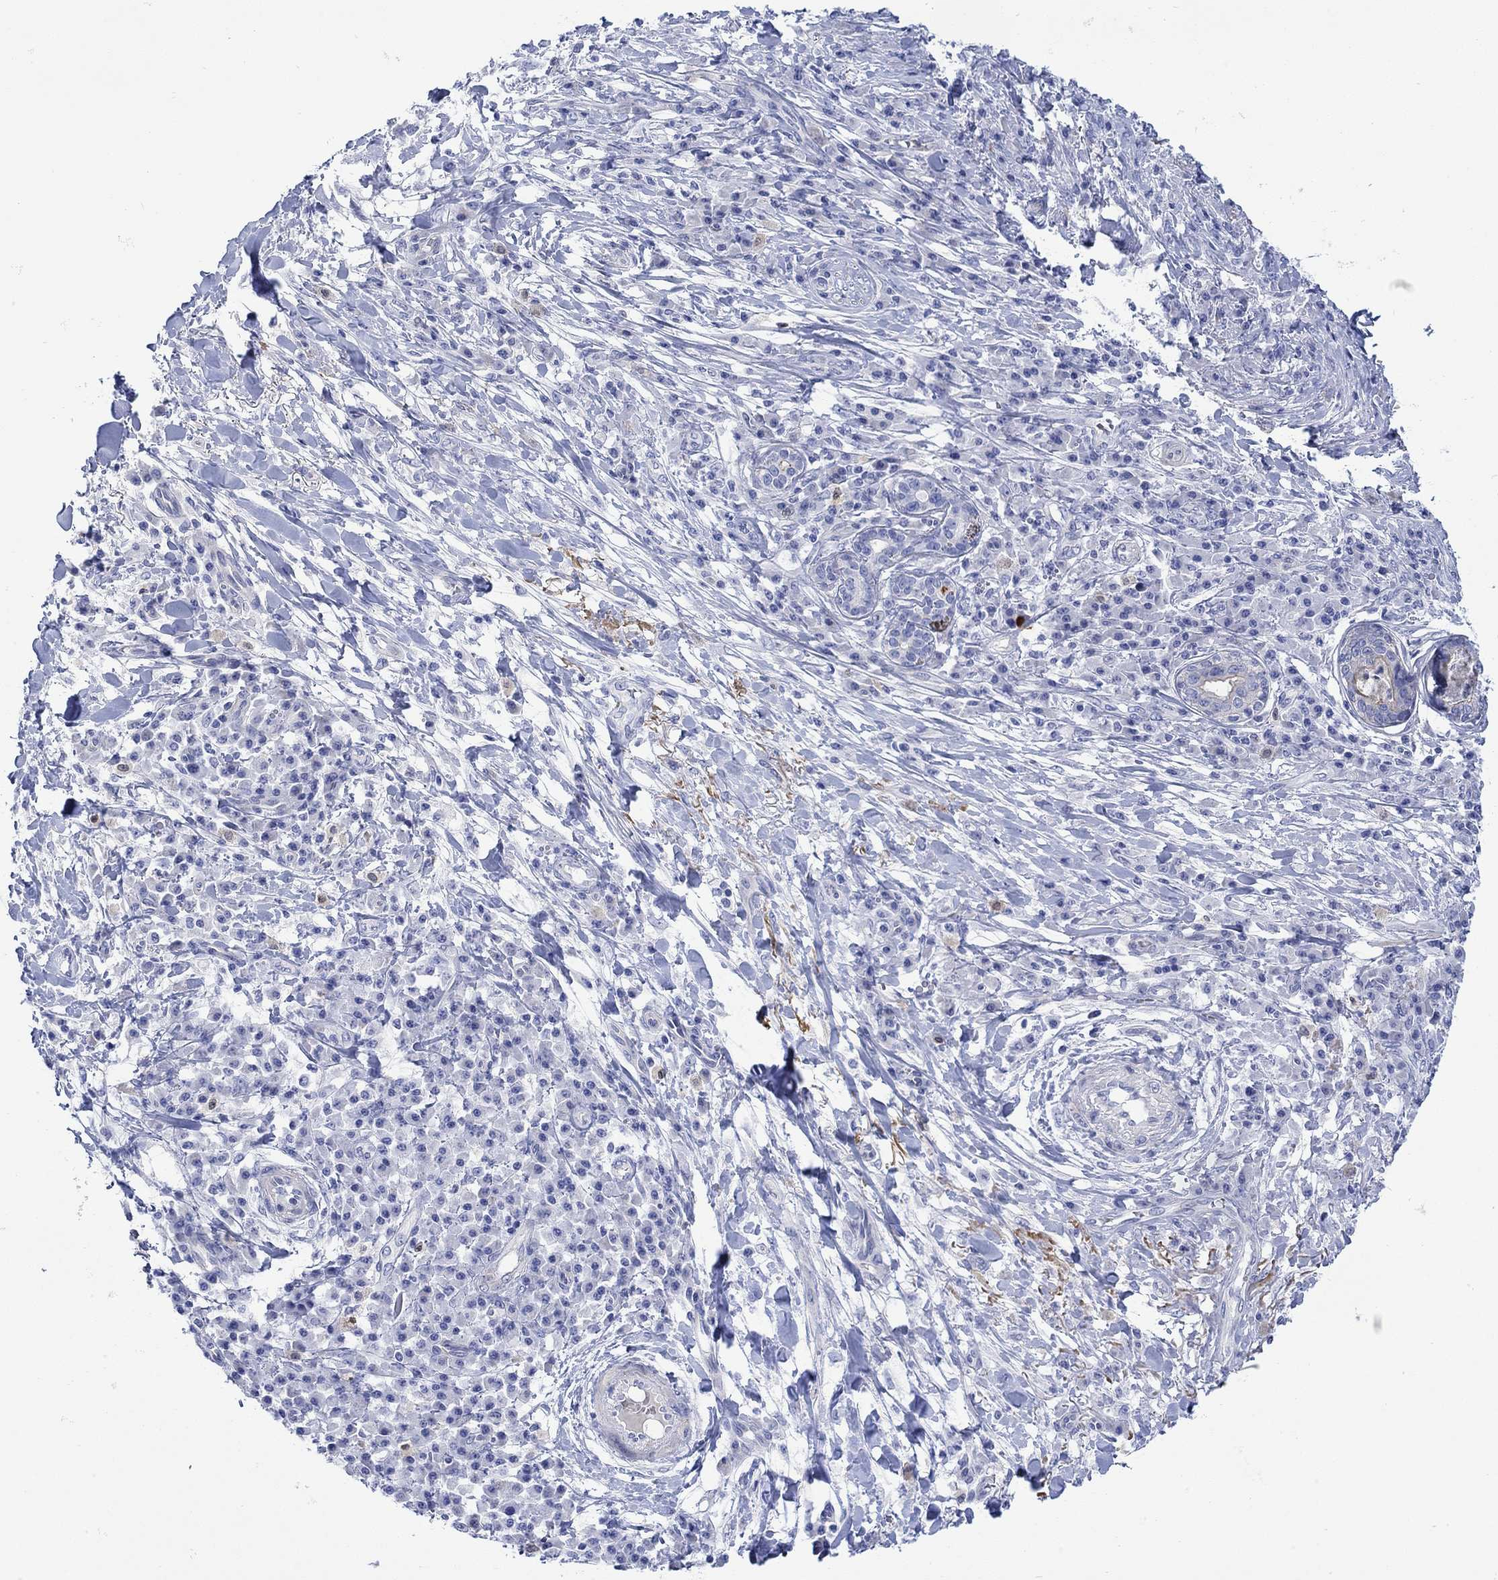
{"staining": {"intensity": "negative", "quantity": "none", "location": "none"}, "tissue": "skin cancer", "cell_type": "Tumor cells", "image_type": "cancer", "snomed": [{"axis": "morphology", "description": "Squamous cell carcinoma, NOS"}, {"axis": "topography", "description": "Skin"}], "caption": "Immunohistochemistry (IHC) histopathology image of neoplastic tissue: skin cancer stained with DAB (3,3'-diaminobenzidine) demonstrates no significant protein positivity in tumor cells.", "gene": "ANKMY1", "patient": {"sex": "male", "age": 92}}